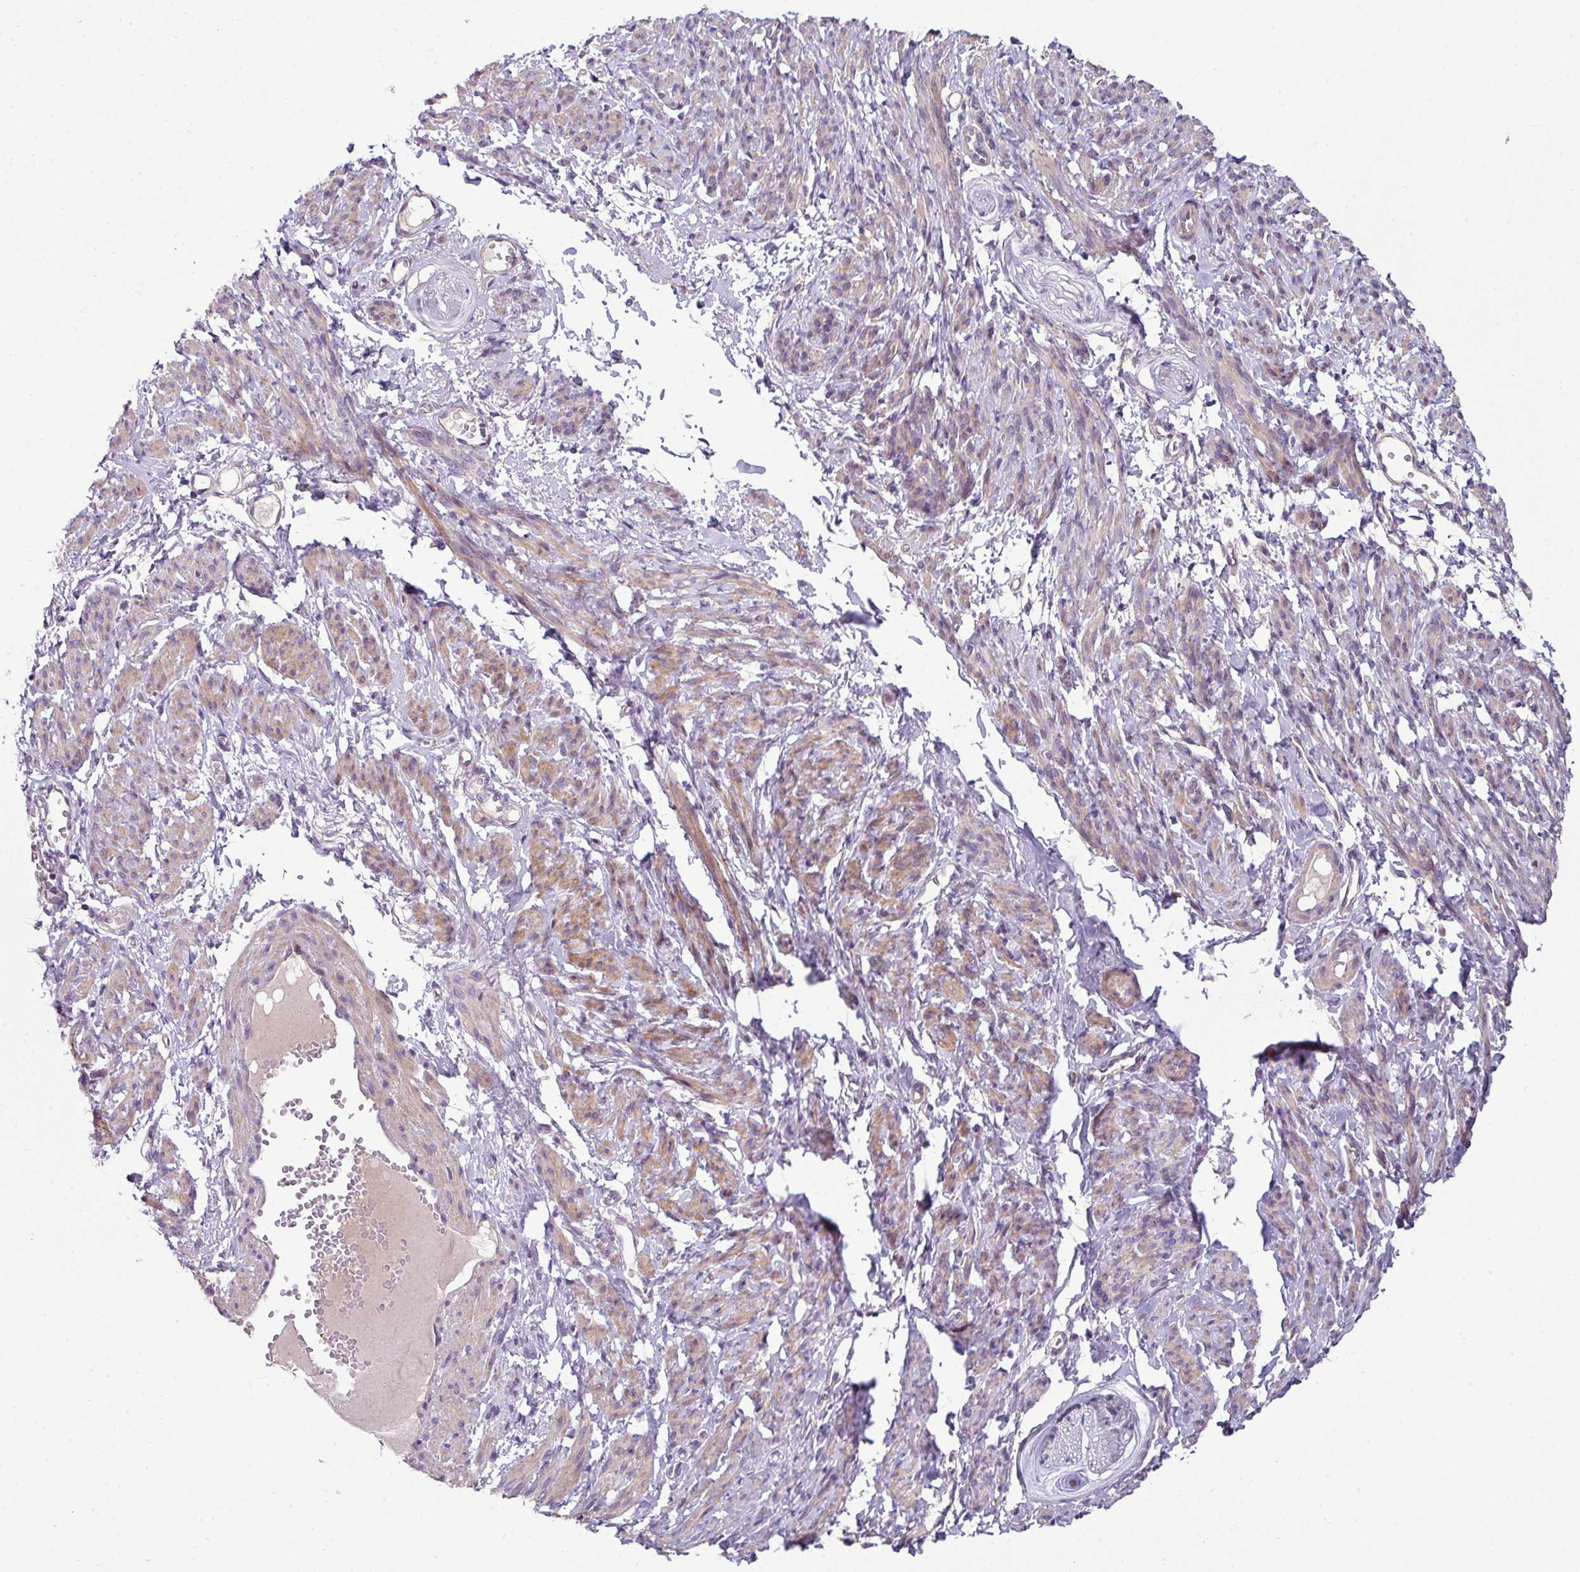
{"staining": {"intensity": "moderate", "quantity": ">75%", "location": "cytoplasmic/membranous"}, "tissue": "smooth muscle", "cell_type": "Smooth muscle cells", "image_type": "normal", "snomed": [{"axis": "morphology", "description": "Normal tissue, NOS"}, {"axis": "topography", "description": "Smooth muscle"}], "caption": "Immunohistochemical staining of normal human smooth muscle displays moderate cytoplasmic/membranous protein expression in approximately >75% of smooth muscle cells.", "gene": "LRRC9", "patient": {"sex": "female", "age": 65}}